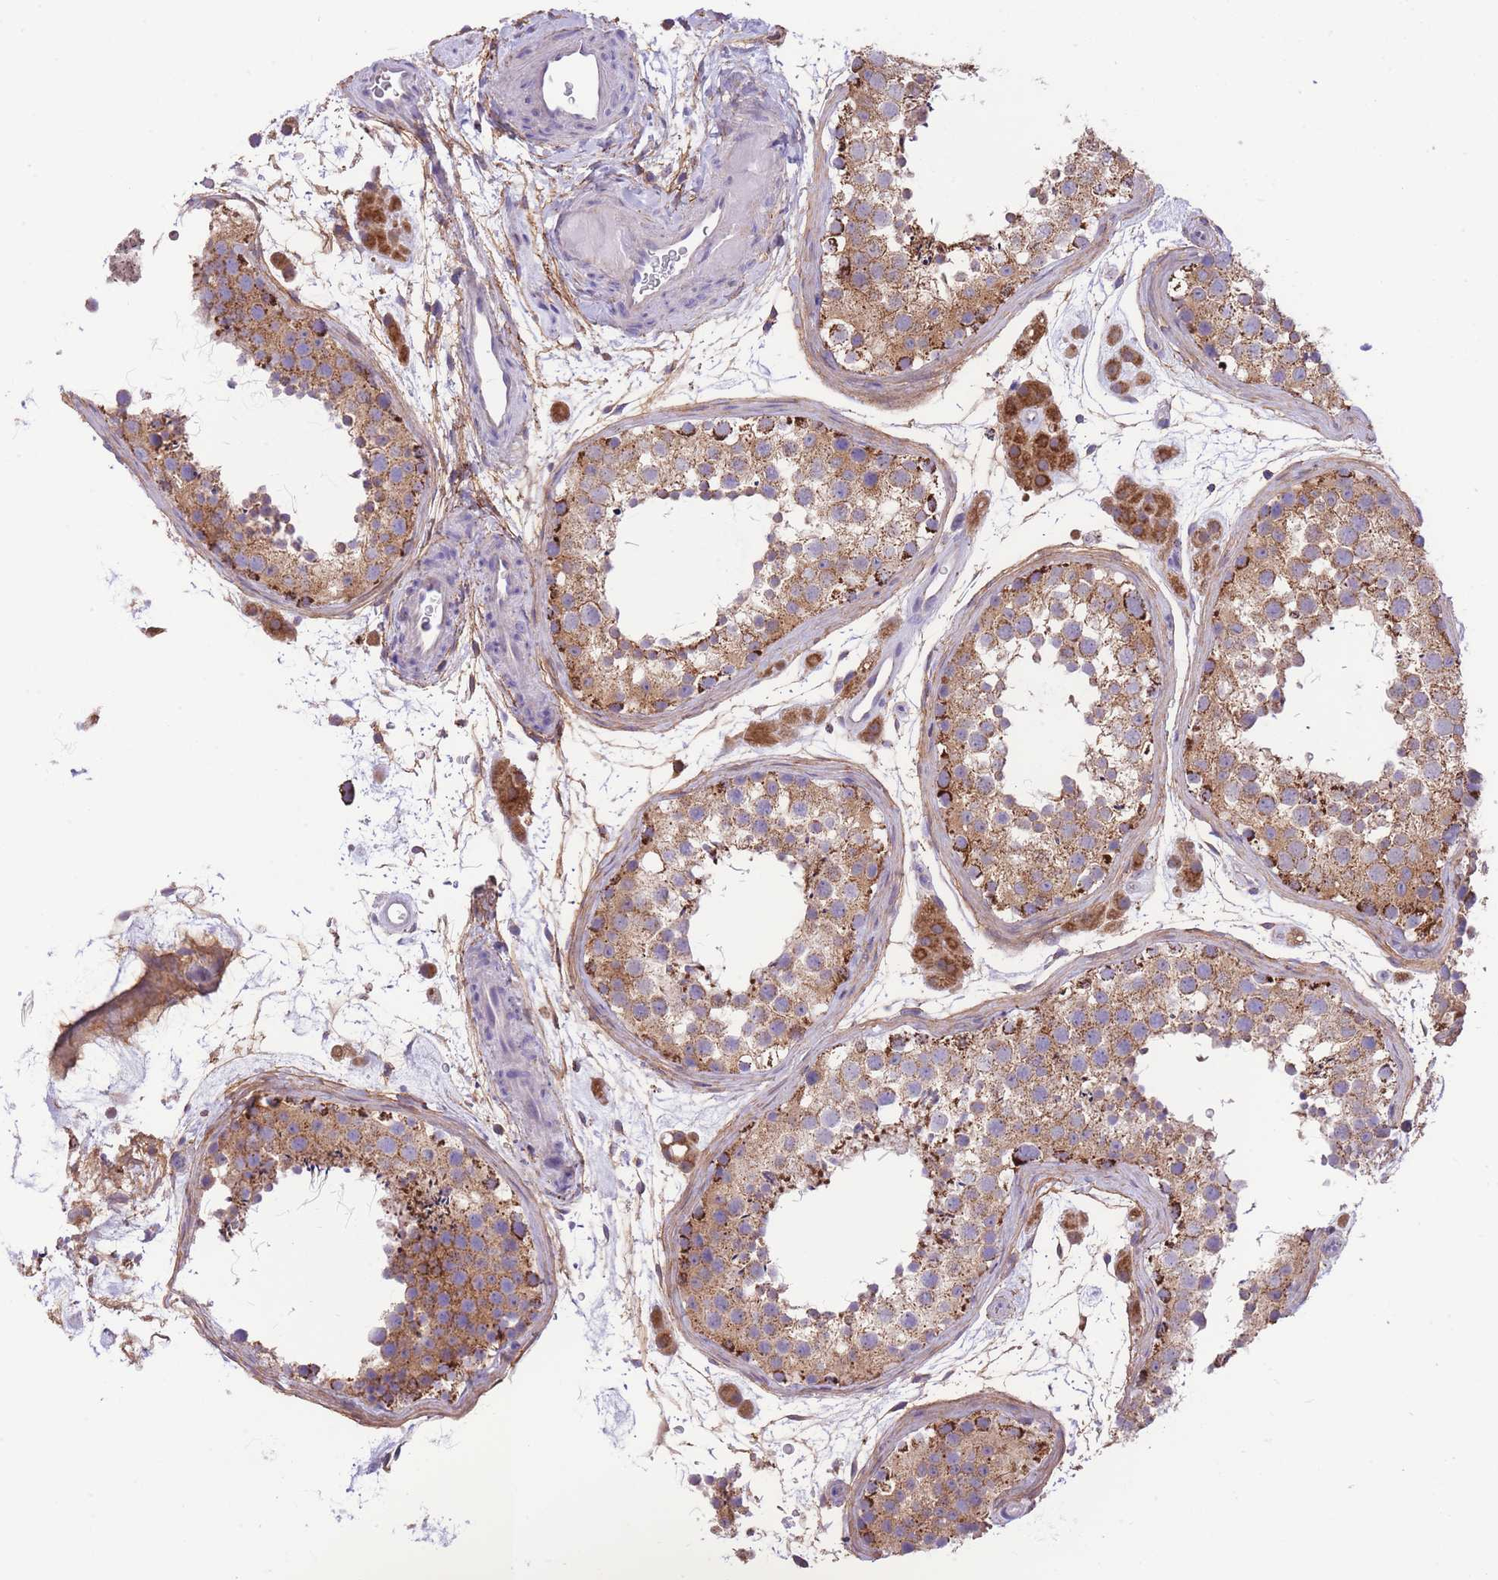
{"staining": {"intensity": "strong", "quantity": ">75%", "location": "cytoplasmic/membranous"}, "tissue": "testis", "cell_type": "Cells in seminiferous ducts", "image_type": "normal", "snomed": [{"axis": "morphology", "description": "Normal tissue, NOS"}, {"axis": "topography", "description": "Testis"}], "caption": "Testis stained with DAB (3,3'-diaminobenzidine) immunohistochemistry displays high levels of strong cytoplasmic/membranous expression in about >75% of cells in seminiferous ducts. (IHC, brightfield microscopy, high magnification).", "gene": "ST3GAL3", "patient": {"sex": "male", "age": 41}}